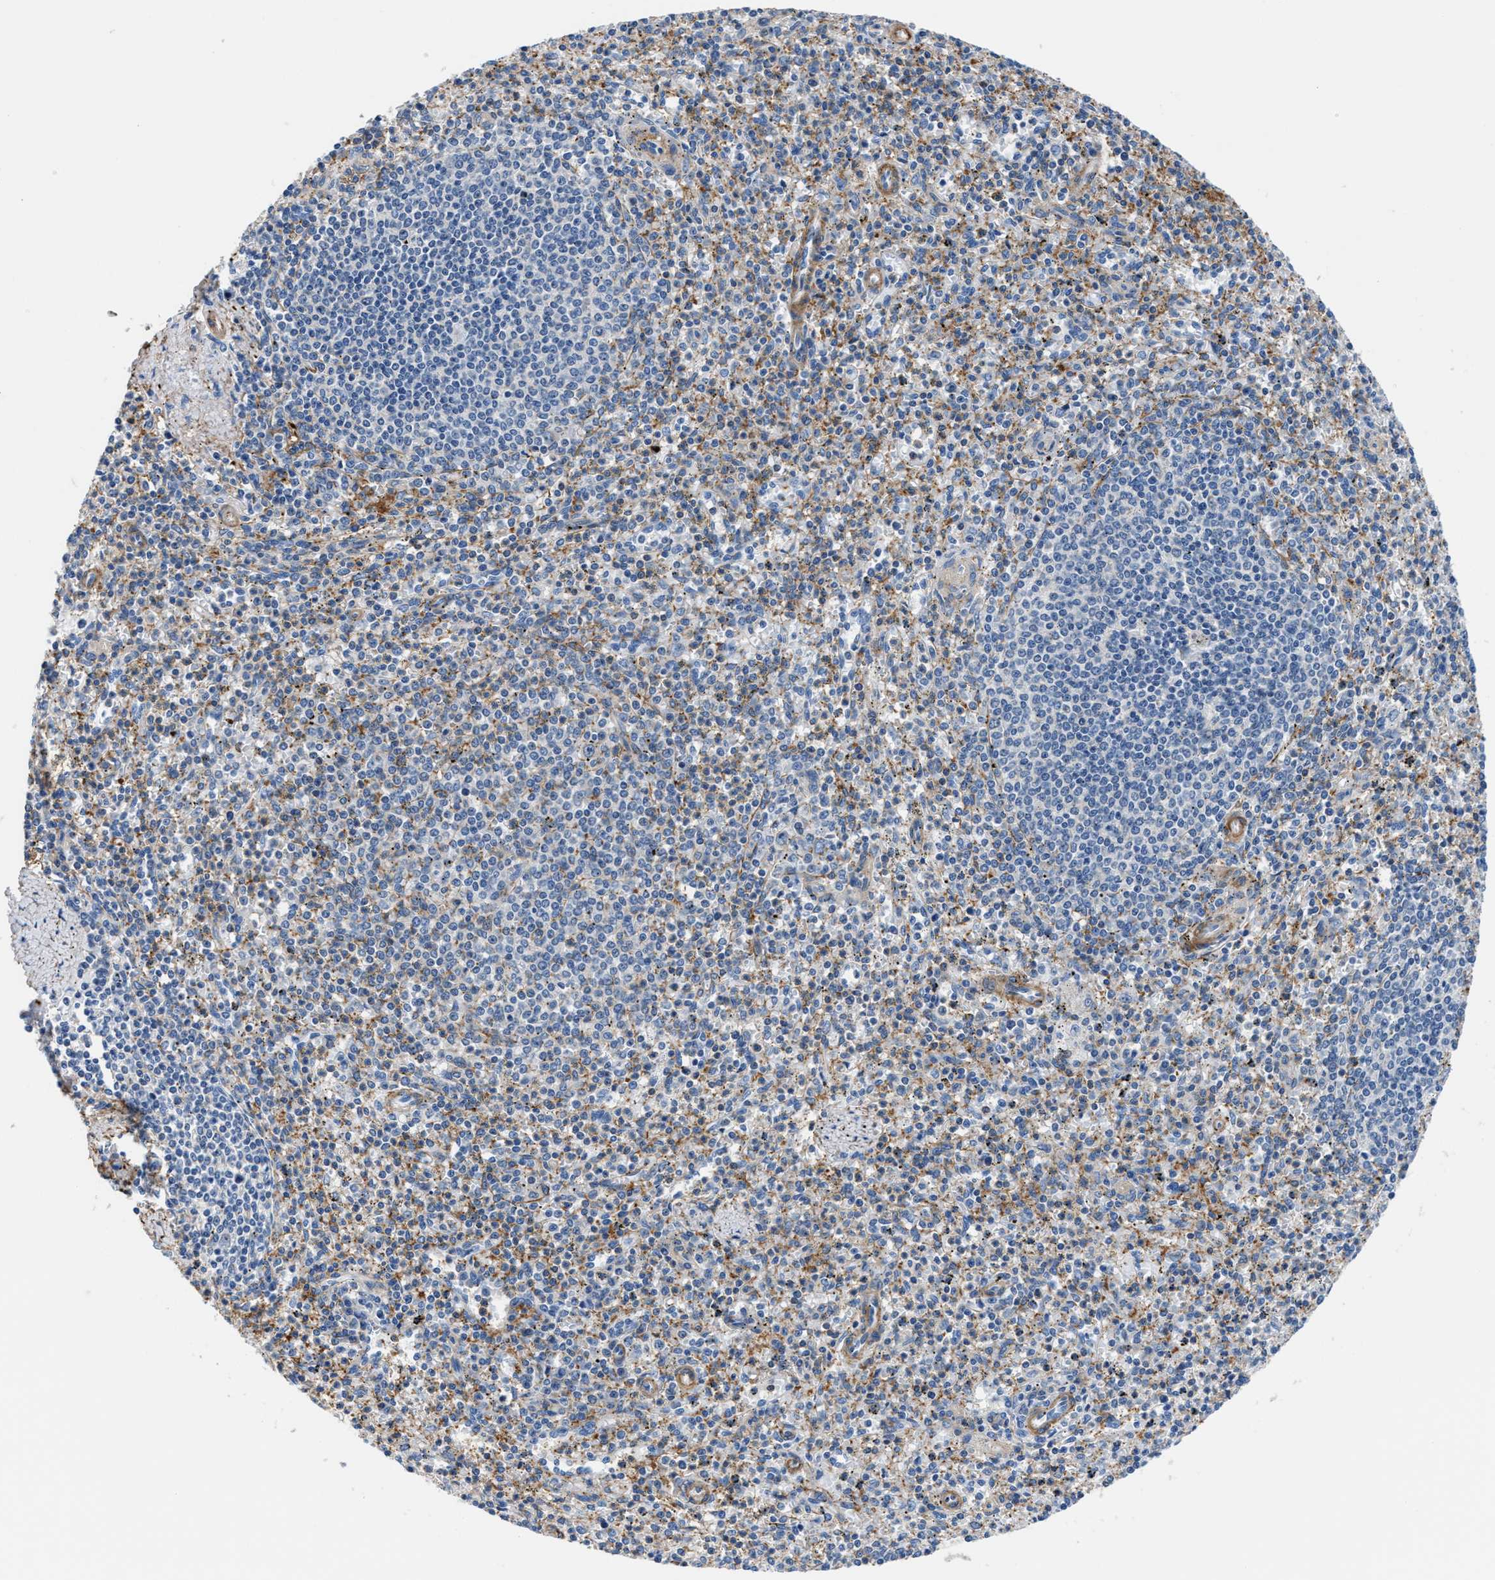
{"staining": {"intensity": "weak", "quantity": "25%-75%", "location": "cytoplasmic/membranous"}, "tissue": "spleen", "cell_type": "Cells in red pulp", "image_type": "normal", "snomed": [{"axis": "morphology", "description": "Normal tissue, NOS"}, {"axis": "topography", "description": "Spleen"}], "caption": "An image showing weak cytoplasmic/membranous positivity in approximately 25%-75% of cells in red pulp in normal spleen, as visualized by brown immunohistochemical staining.", "gene": "PARG", "patient": {"sex": "male", "age": 72}}